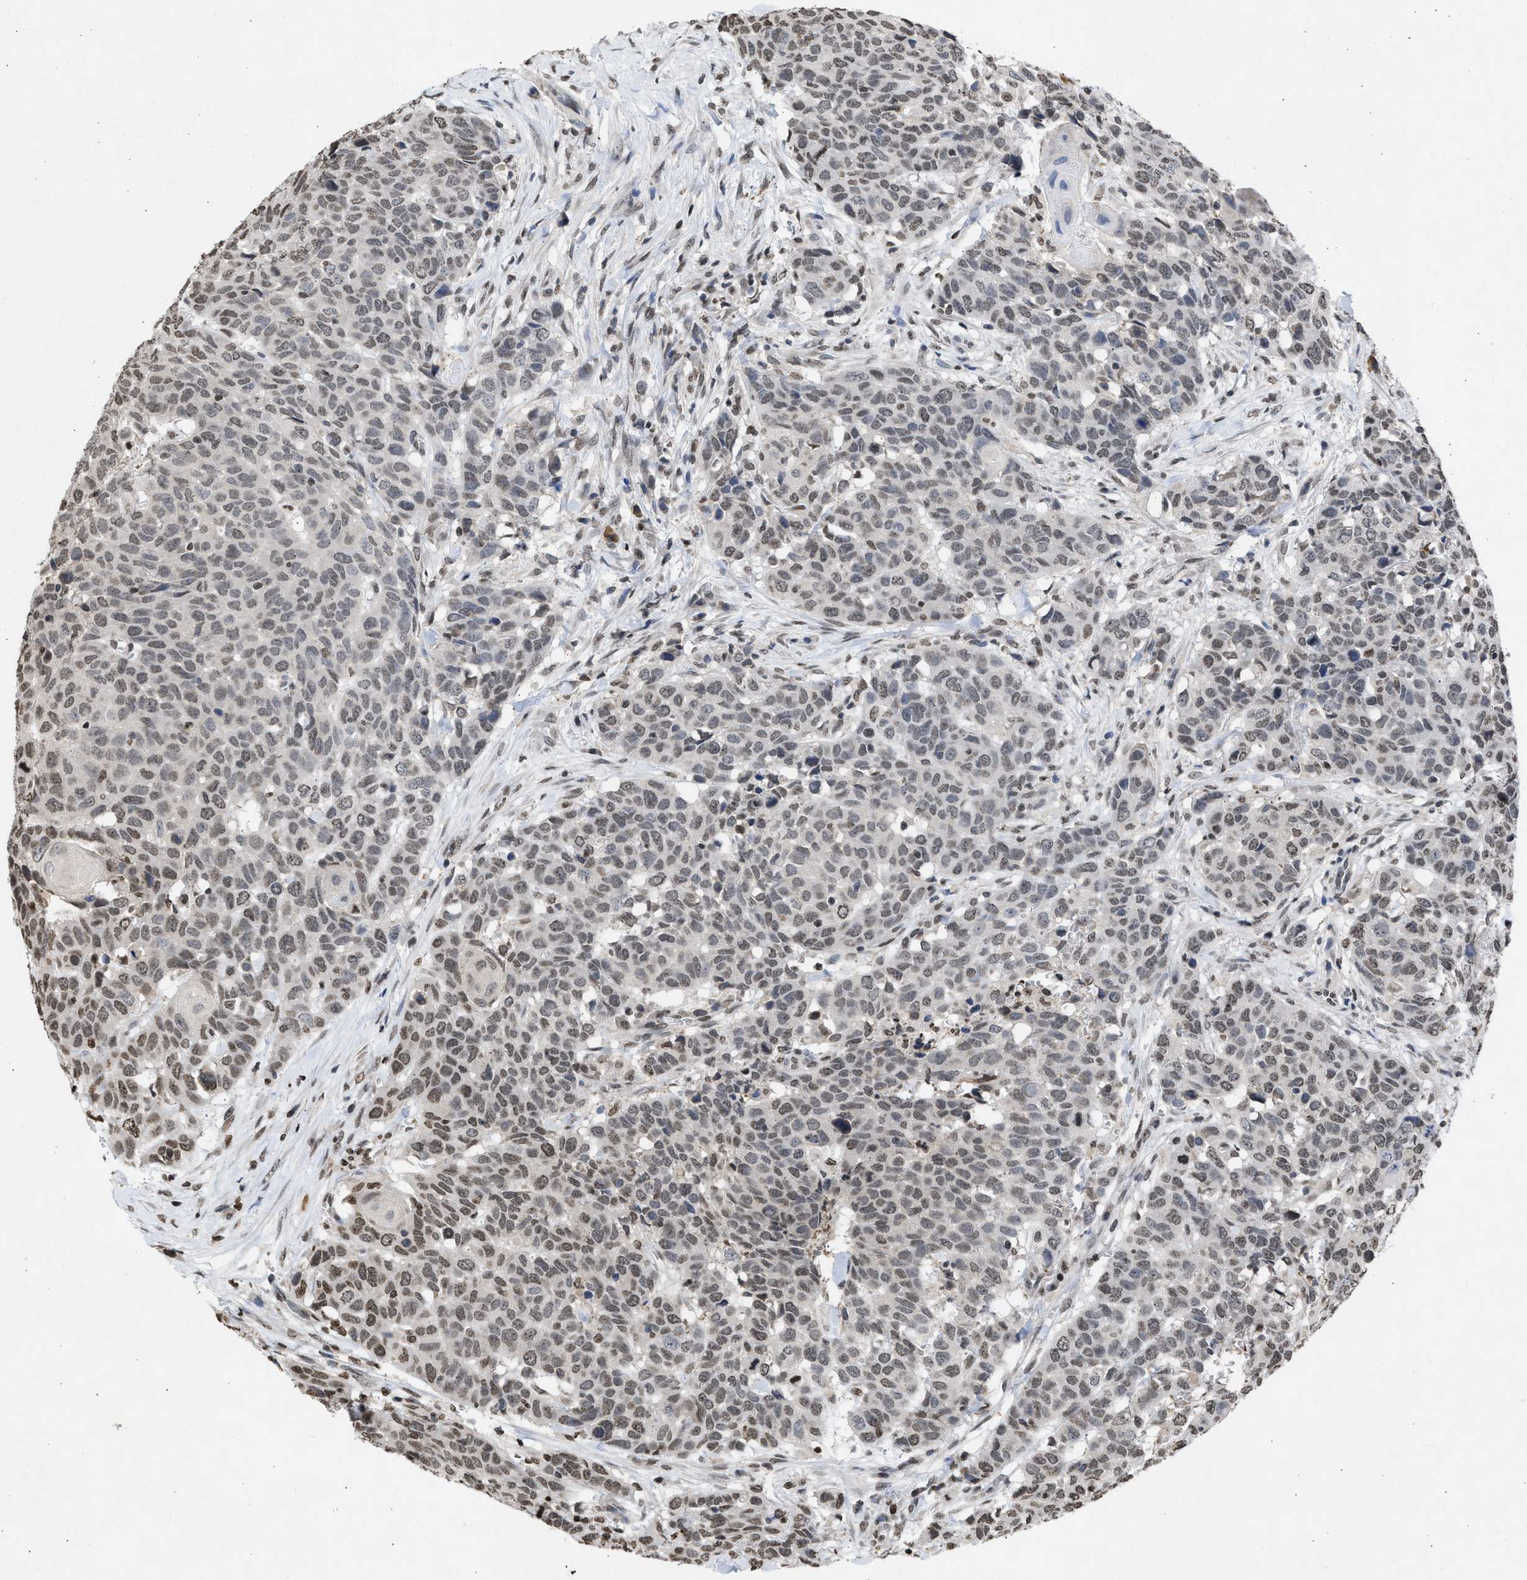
{"staining": {"intensity": "weak", "quantity": "25%-75%", "location": "nuclear"}, "tissue": "head and neck cancer", "cell_type": "Tumor cells", "image_type": "cancer", "snomed": [{"axis": "morphology", "description": "Squamous cell carcinoma, NOS"}, {"axis": "topography", "description": "Head-Neck"}], "caption": "Head and neck cancer (squamous cell carcinoma) was stained to show a protein in brown. There is low levels of weak nuclear positivity in about 25%-75% of tumor cells.", "gene": "NUP35", "patient": {"sex": "male", "age": 66}}